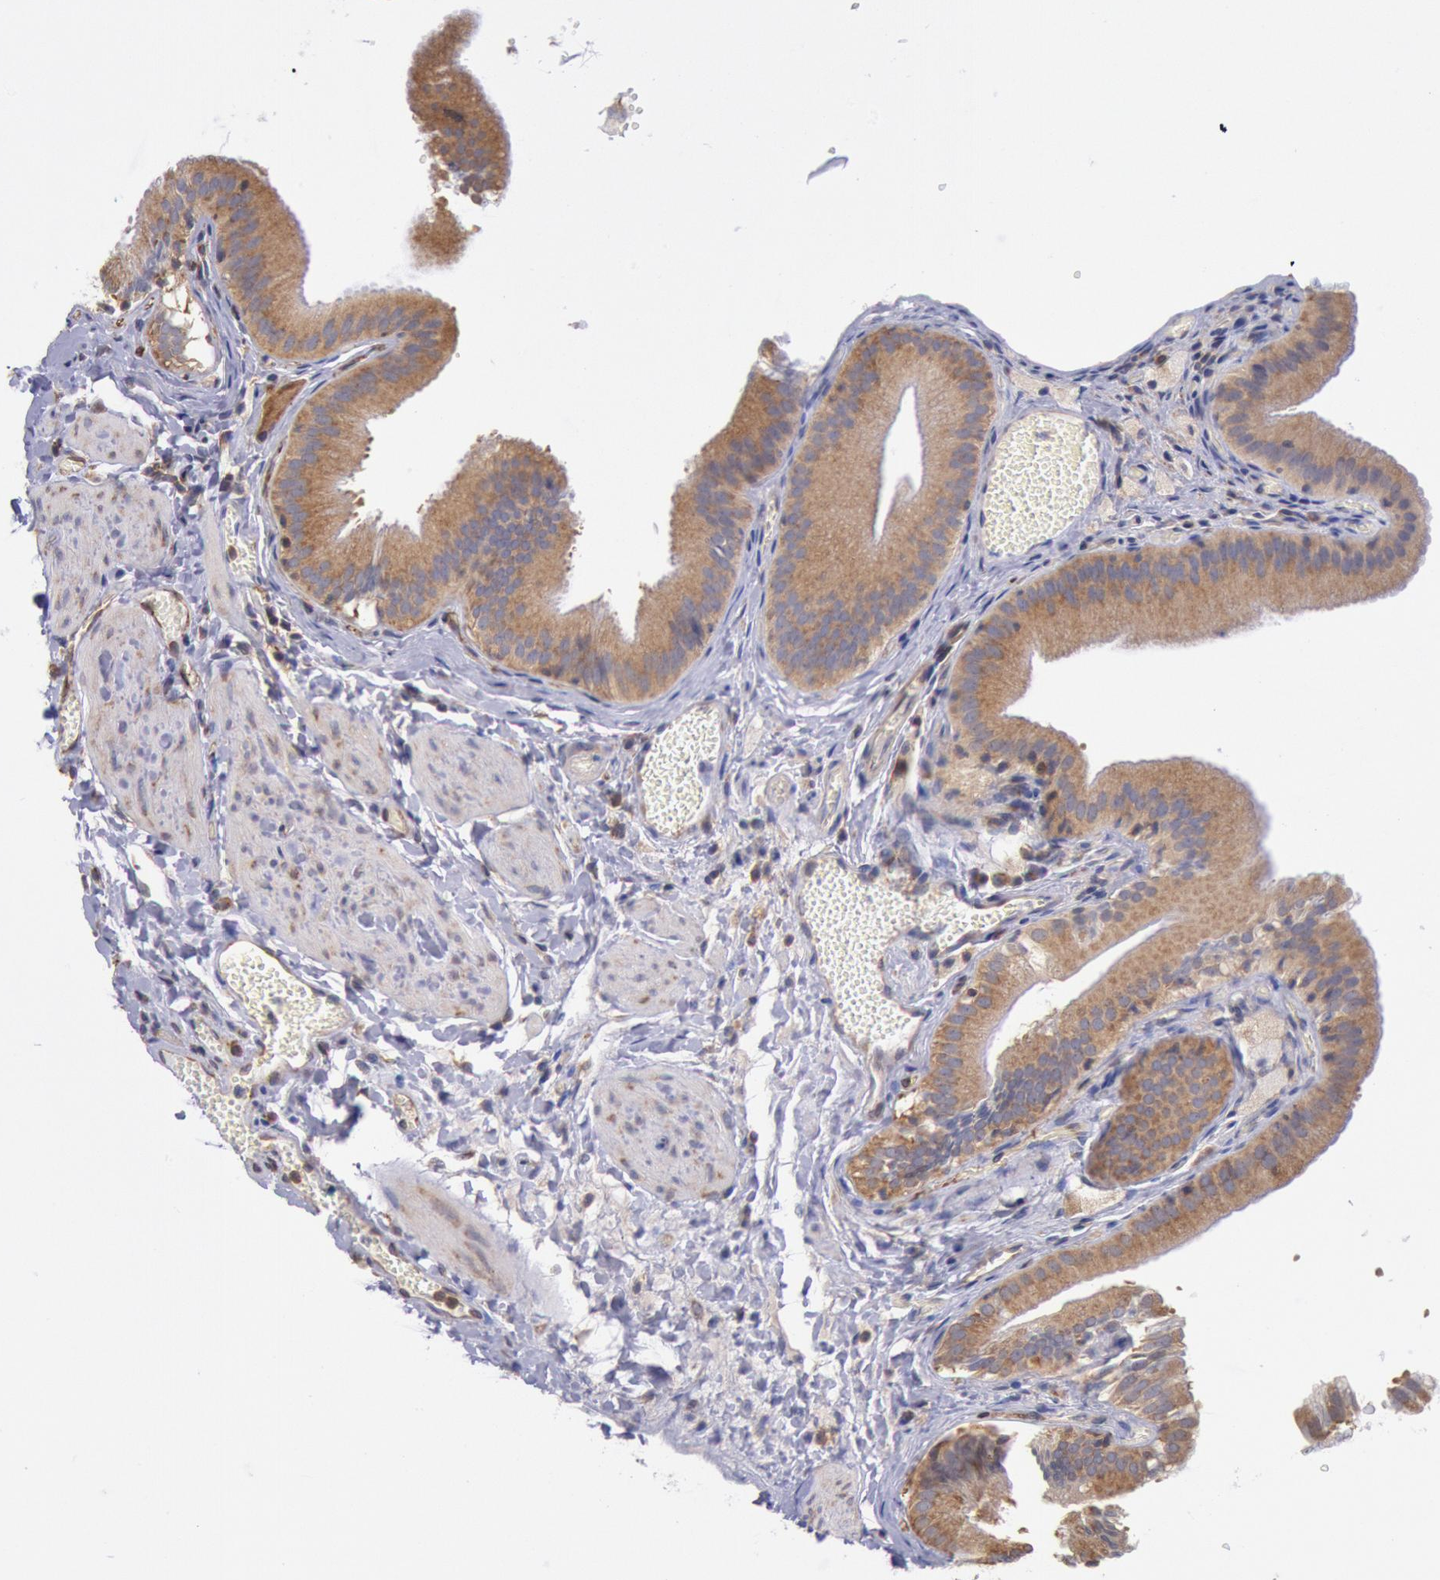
{"staining": {"intensity": "moderate", "quantity": ">75%", "location": "cytoplasmic/membranous"}, "tissue": "gallbladder", "cell_type": "Glandular cells", "image_type": "normal", "snomed": [{"axis": "morphology", "description": "Normal tissue, NOS"}, {"axis": "topography", "description": "Gallbladder"}], "caption": "This micrograph demonstrates immunohistochemistry staining of unremarkable human gallbladder, with medium moderate cytoplasmic/membranous positivity in about >75% of glandular cells.", "gene": "DRG1", "patient": {"sex": "female", "age": 24}}